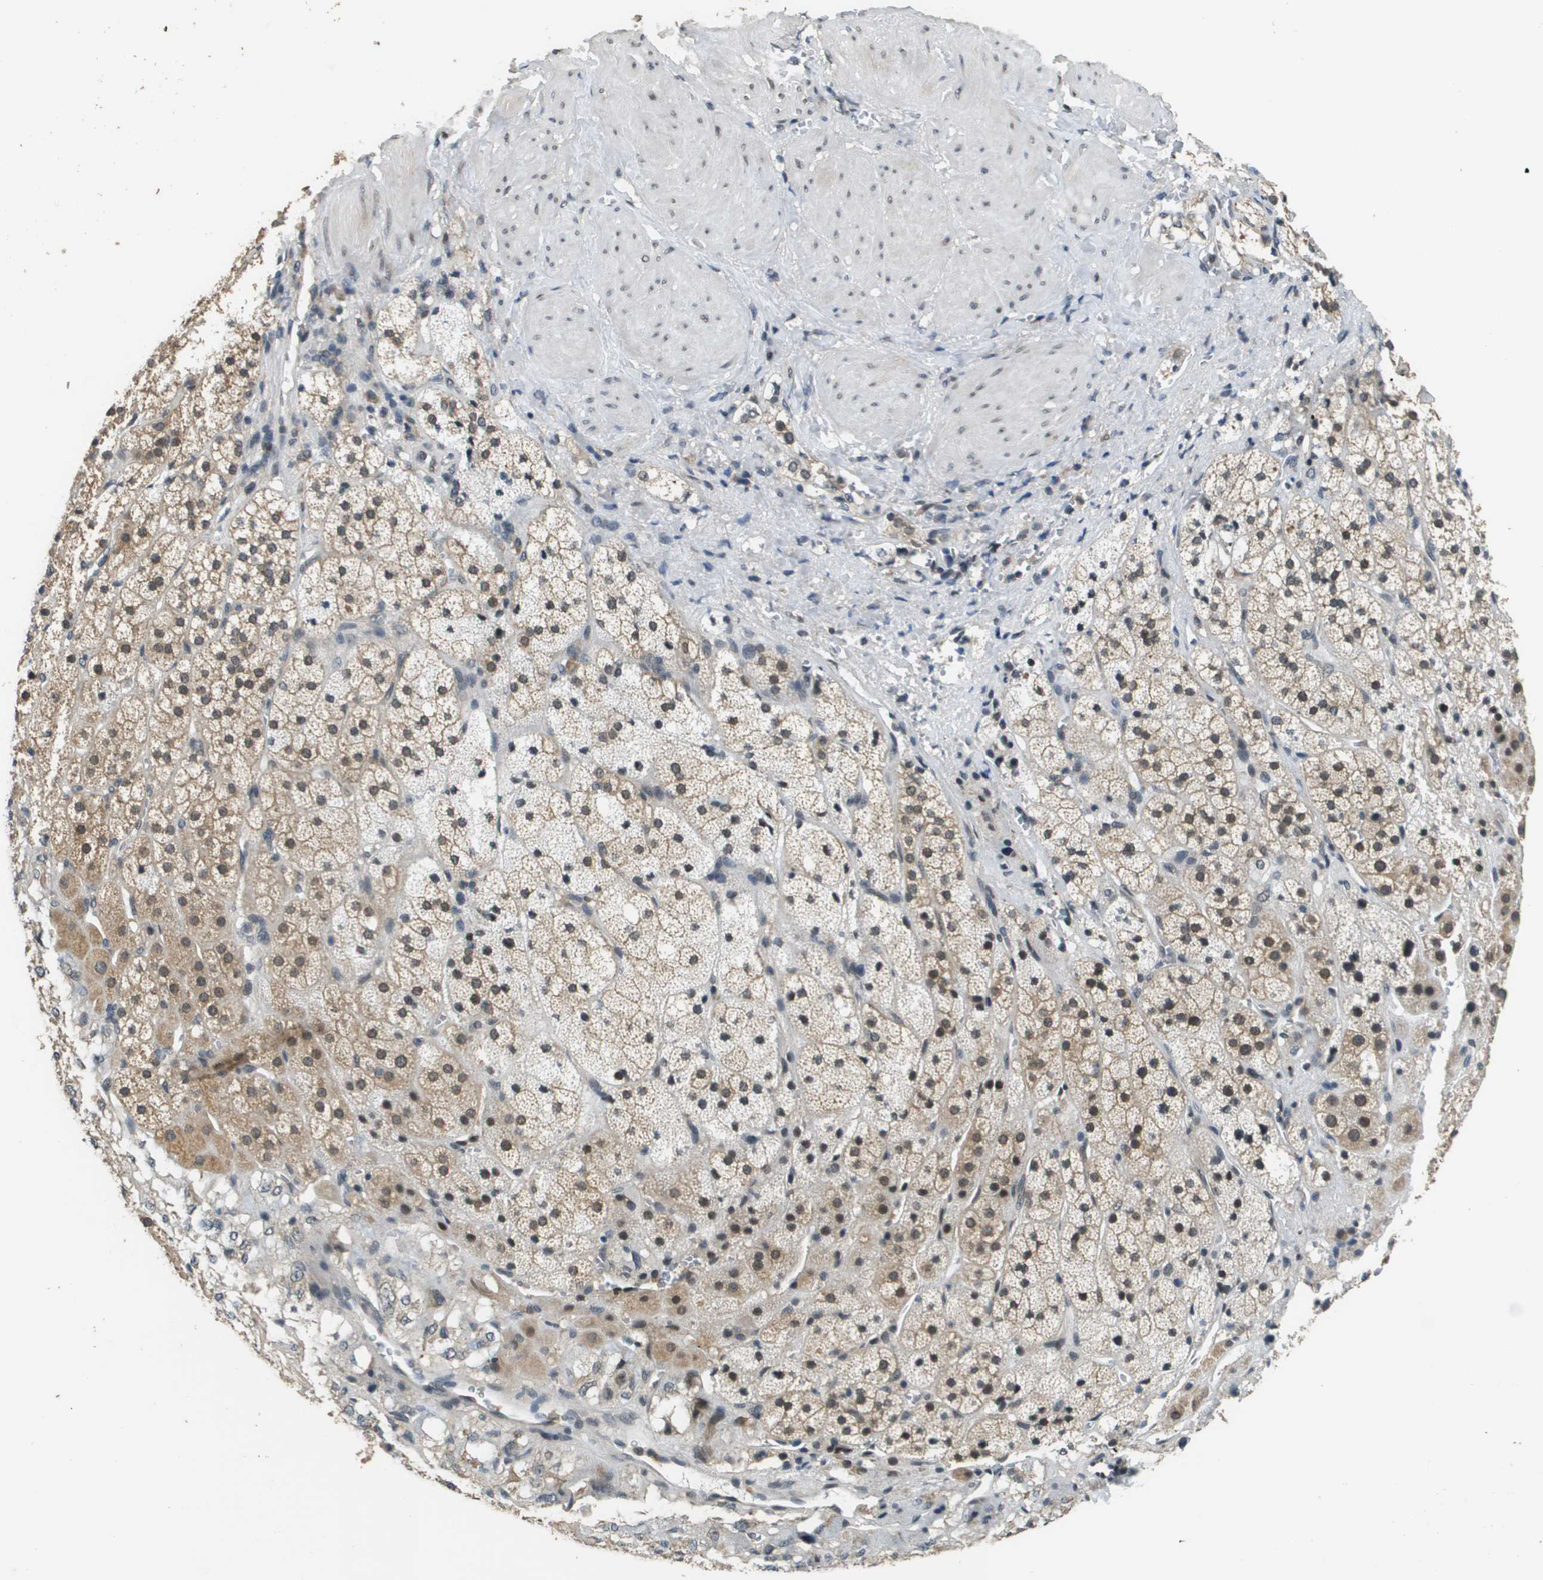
{"staining": {"intensity": "moderate", "quantity": ">75%", "location": "cytoplasmic/membranous,nuclear"}, "tissue": "adrenal gland", "cell_type": "Glandular cells", "image_type": "normal", "snomed": [{"axis": "morphology", "description": "Normal tissue, NOS"}, {"axis": "topography", "description": "Adrenal gland"}], "caption": "Glandular cells exhibit moderate cytoplasmic/membranous,nuclear positivity in about >75% of cells in unremarkable adrenal gland.", "gene": "FANCC", "patient": {"sex": "male", "age": 56}}